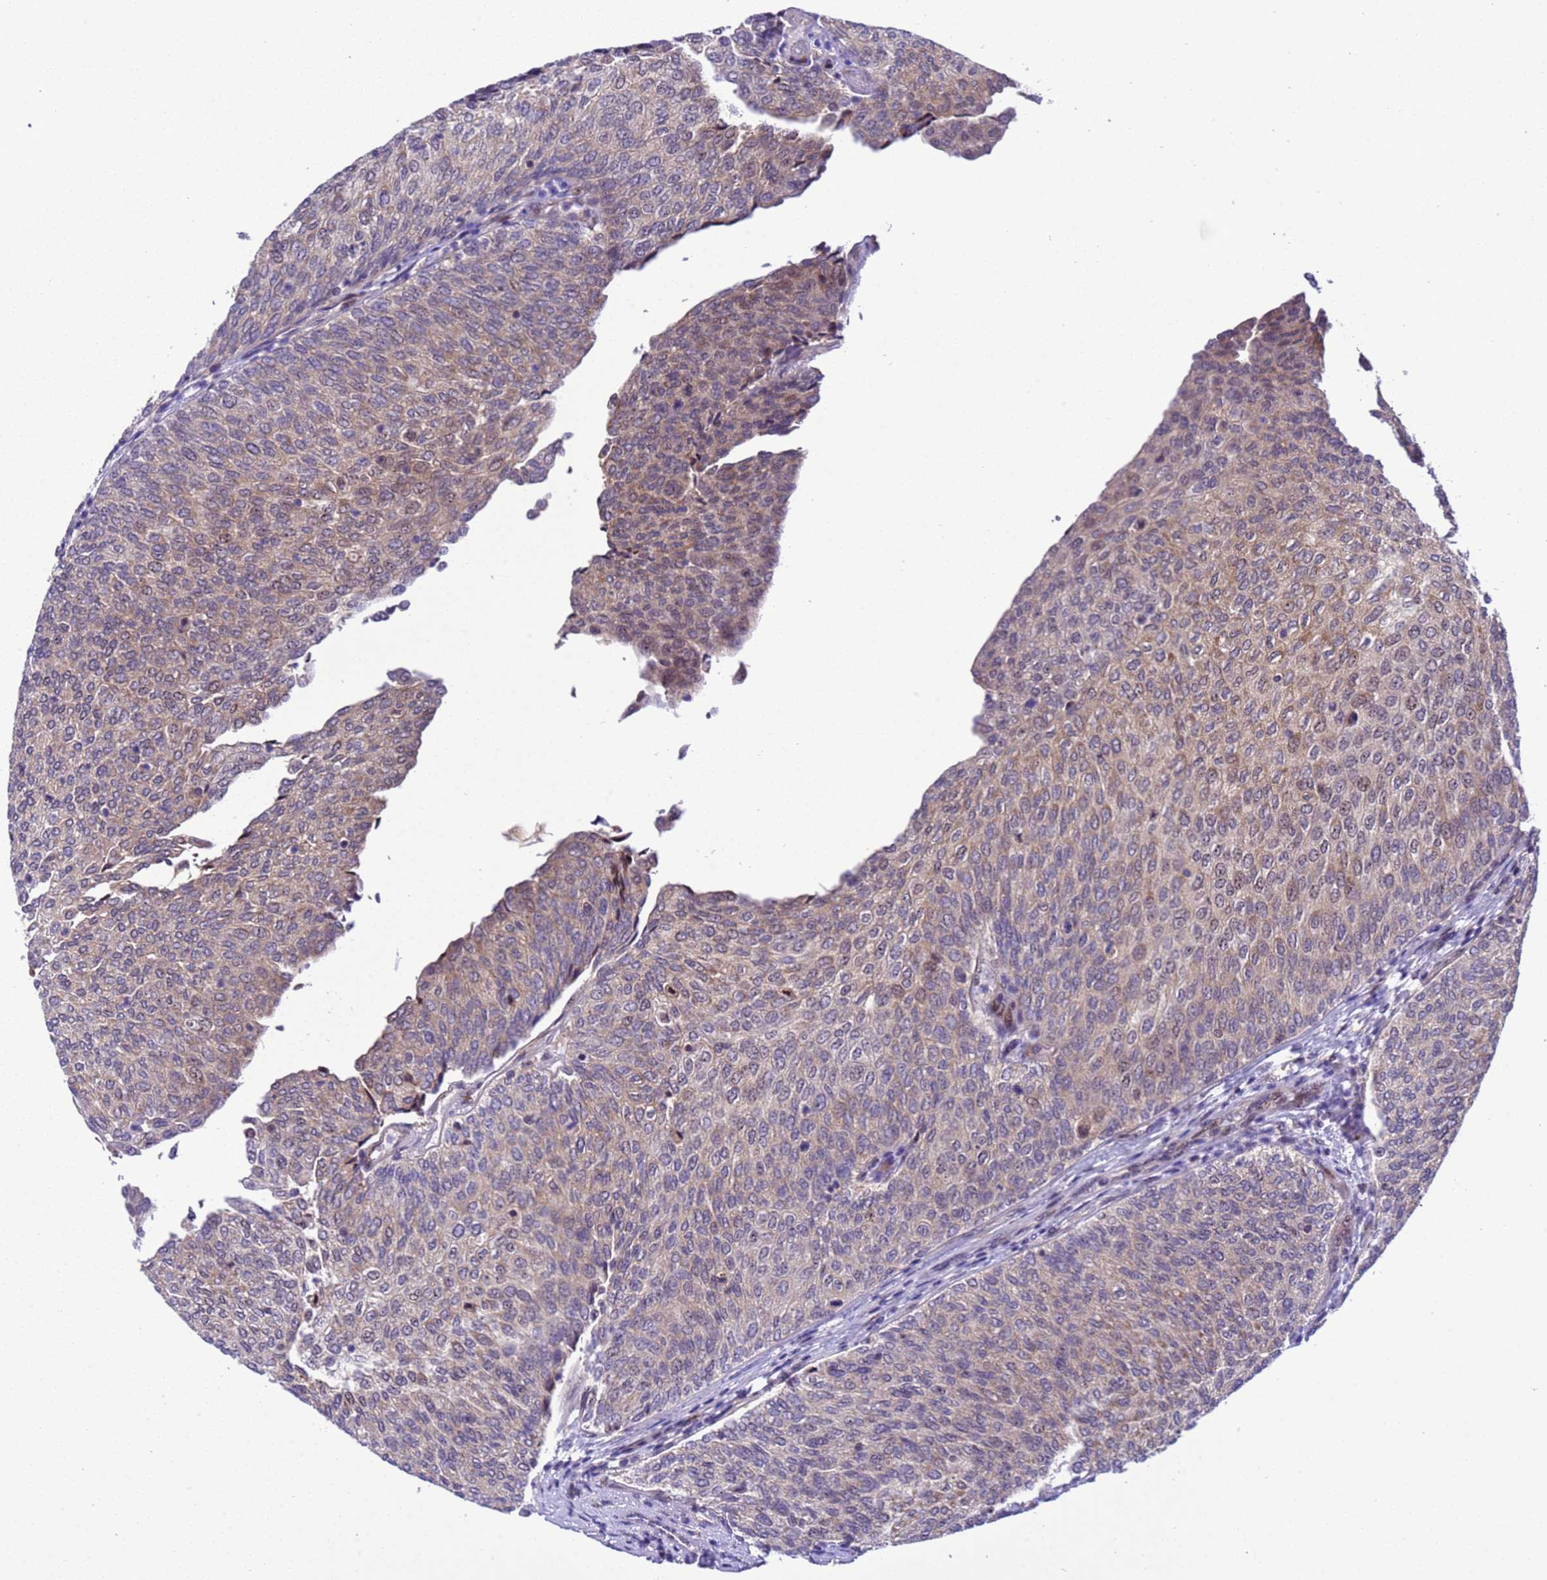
{"staining": {"intensity": "weak", "quantity": "25%-75%", "location": "cytoplasmic/membranous"}, "tissue": "urothelial cancer", "cell_type": "Tumor cells", "image_type": "cancer", "snomed": [{"axis": "morphology", "description": "Urothelial carcinoma, Low grade"}, {"axis": "topography", "description": "Urinary bladder"}], "caption": "Protein positivity by IHC displays weak cytoplasmic/membranous expression in about 25%-75% of tumor cells in low-grade urothelial carcinoma. (brown staining indicates protein expression, while blue staining denotes nuclei).", "gene": "RASD1", "patient": {"sex": "female", "age": 79}}